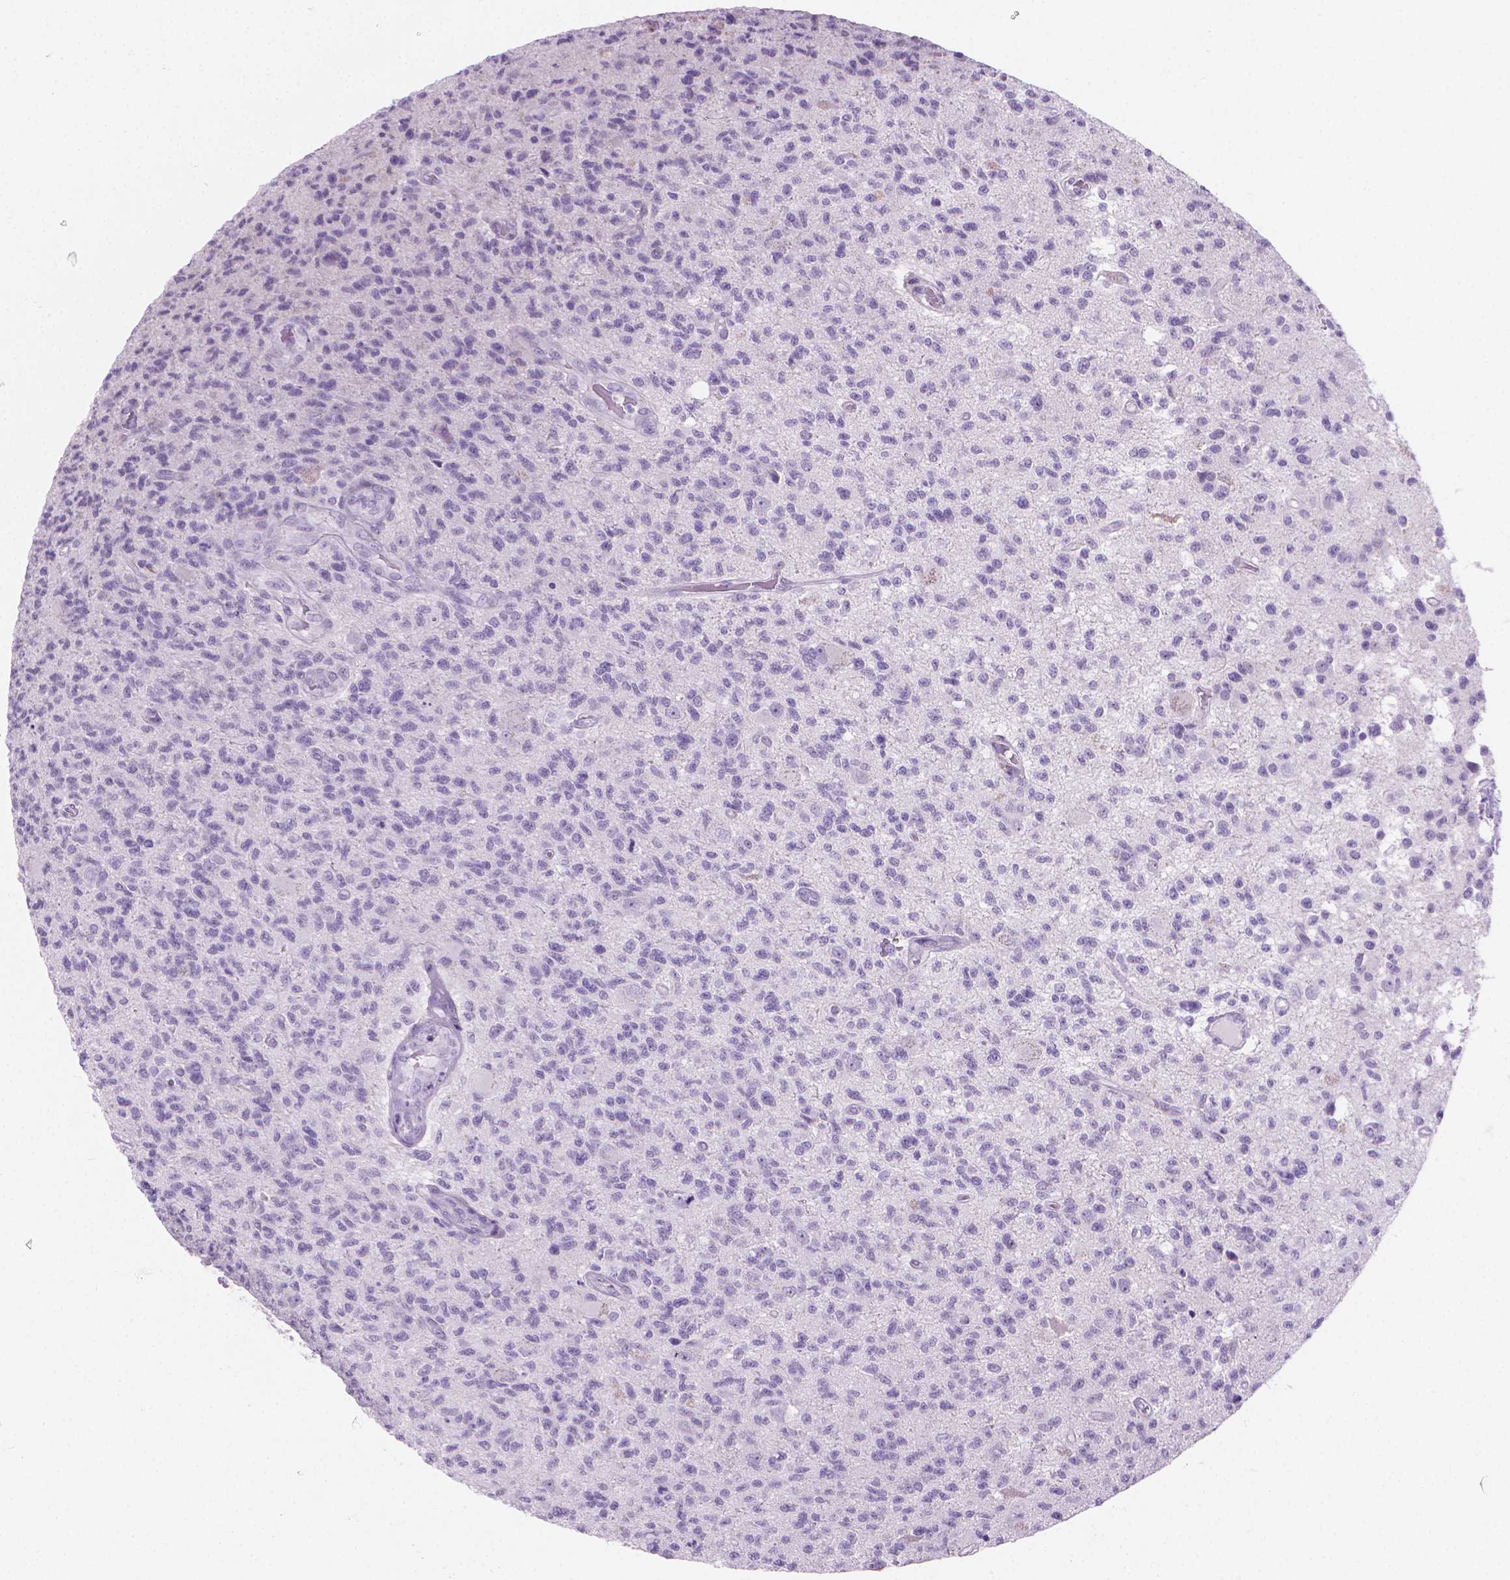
{"staining": {"intensity": "negative", "quantity": "none", "location": "none"}, "tissue": "glioma", "cell_type": "Tumor cells", "image_type": "cancer", "snomed": [{"axis": "morphology", "description": "Glioma, malignant, High grade"}, {"axis": "topography", "description": "Brain"}], "caption": "This micrograph is of glioma stained with immunohistochemistry (IHC) to label a protein in brown with the nuclei are counter-stained blue. There is no expression in tumor cells.", "gene": "CFAP52", "patient": {"sex": "male", "age": 56}}